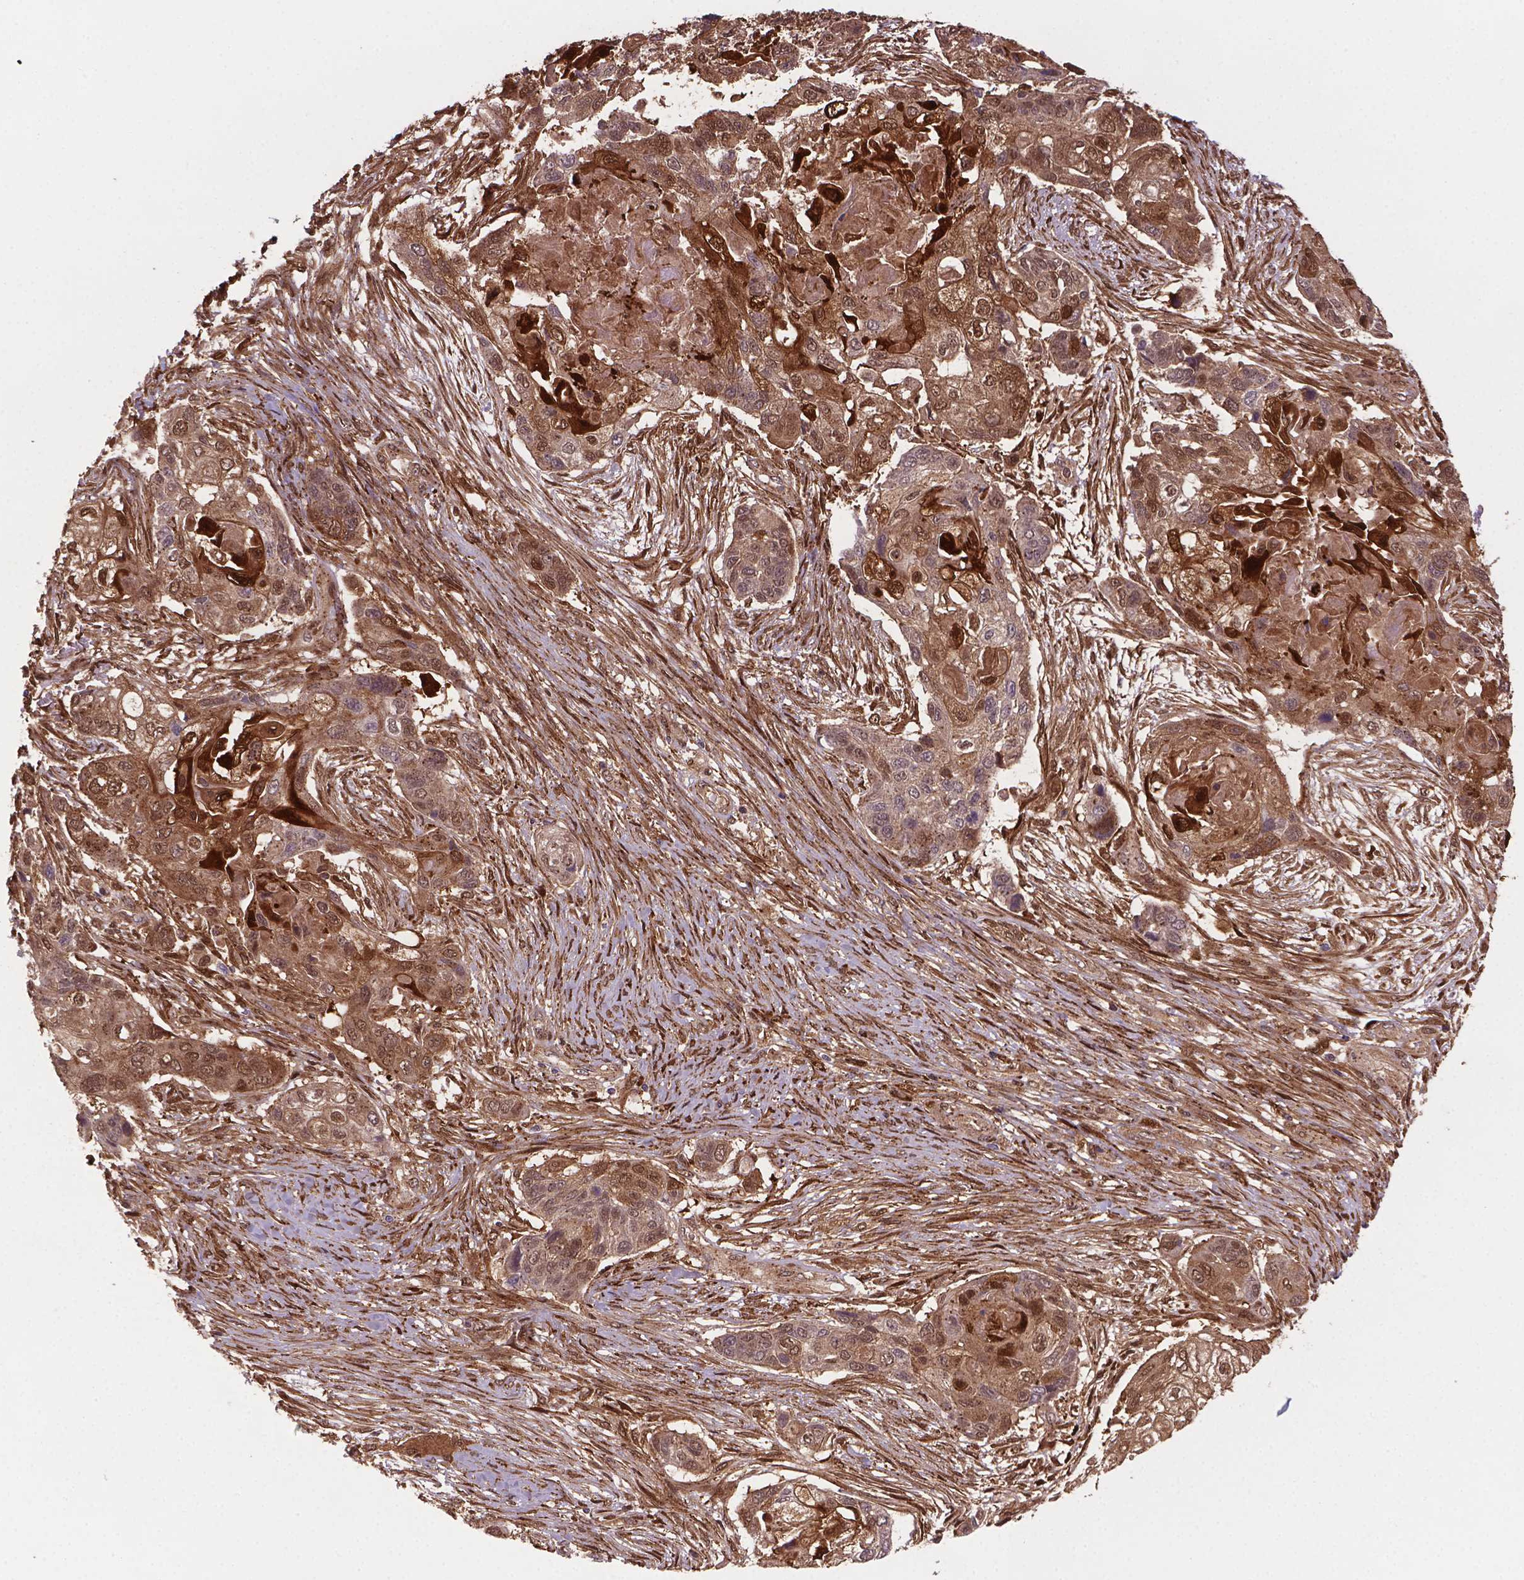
{"staining": {"intensity": "moderate", "quantity": ">75%", "location": "cytoplasmic/membranous,nuclear"}, "tissue": "lung cancer", "cell_type": "Tumor cells", "image_type": "cancer", "snomed": [{"axis": "morphology", "description": "Squamous cell carcinoma, NOS"}, {"axis": "topography", "description": "Lung"}], "caption": "Human squamous cell carcinoma (lung) stained for a protein (brown) displays moderate cytoplasmic/membranous and nuclear positive staining in about >75% of tumor cells.", "gene": "PLIN3", "patient": {"sex": "male", "age": 69}}